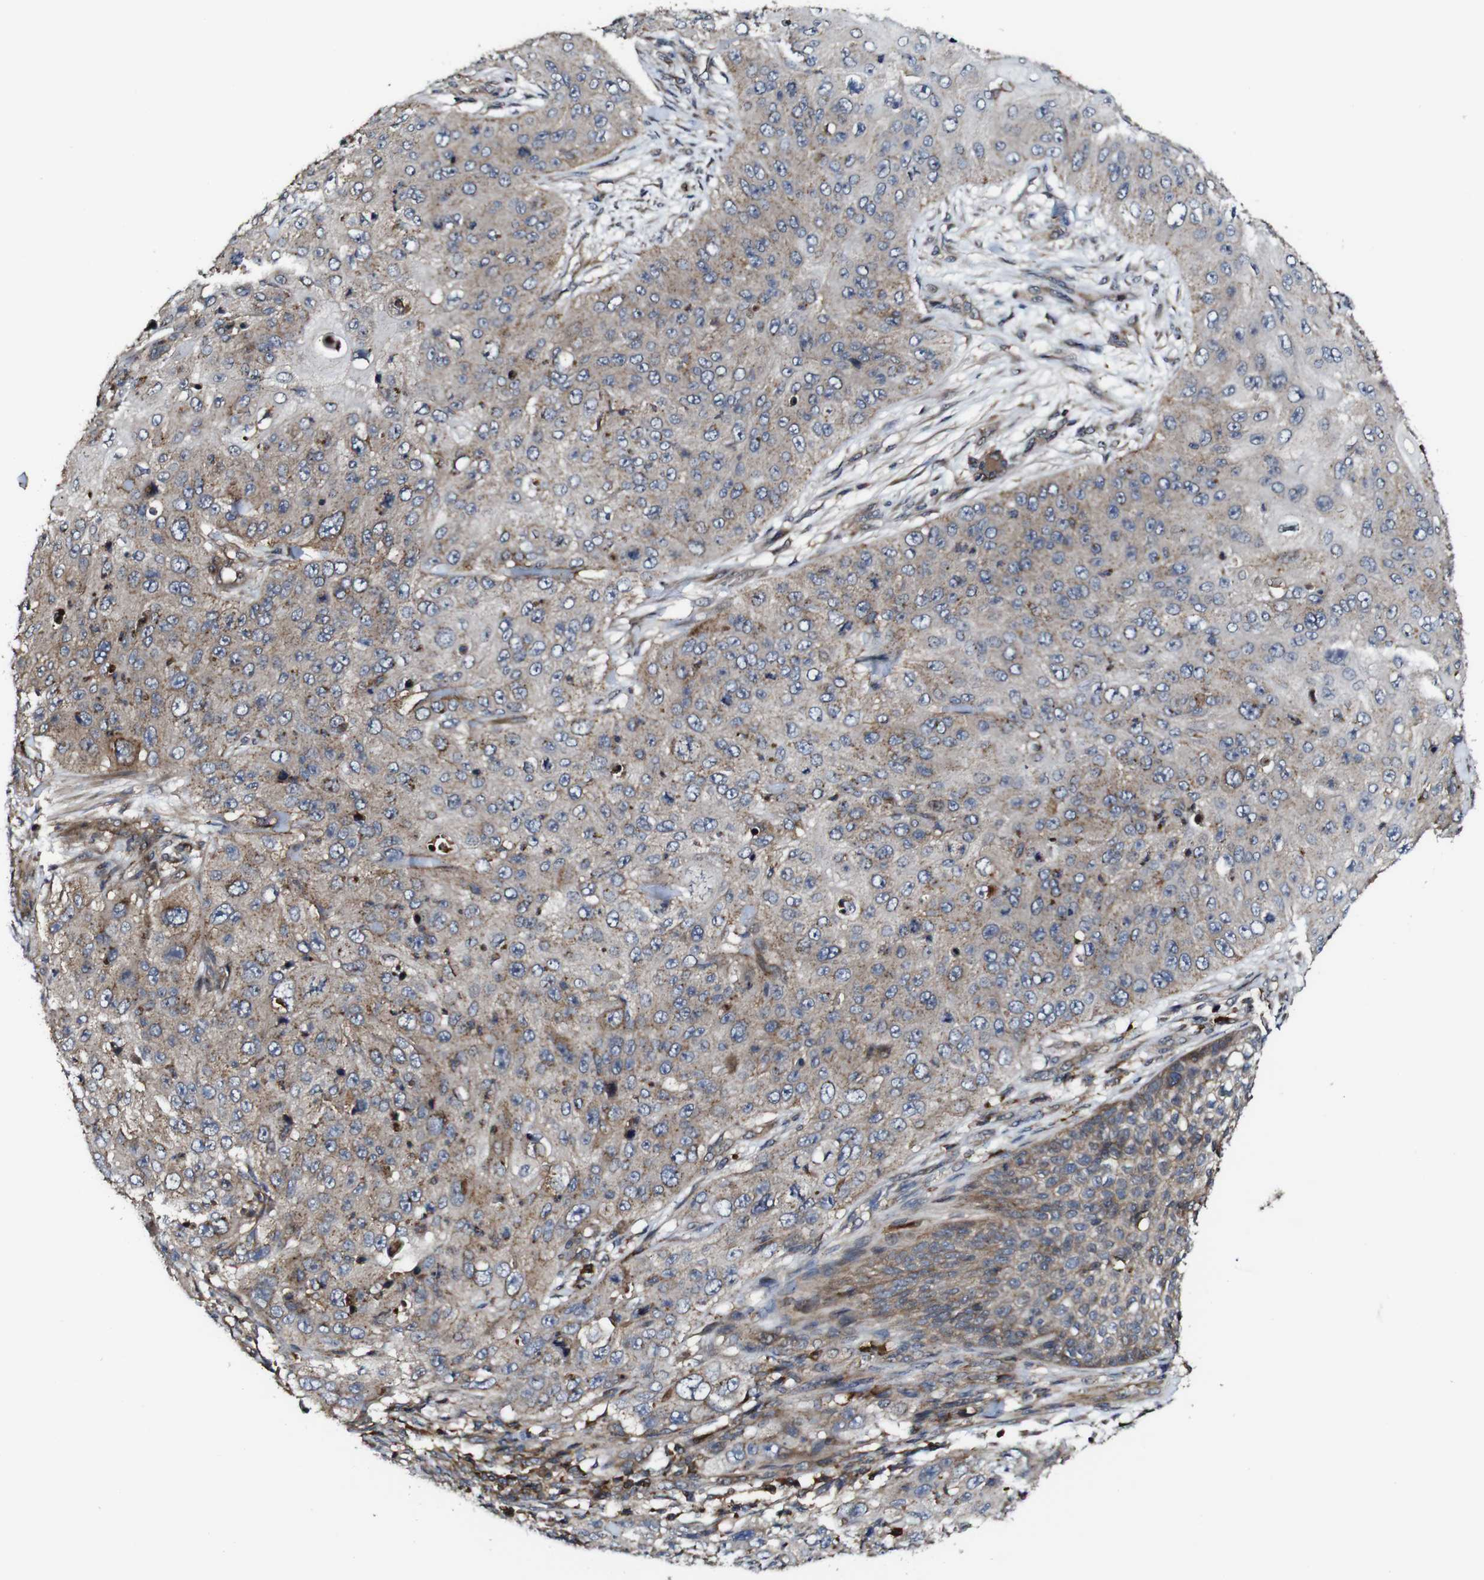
{"staining": {"intensity": "moderate", "quantity": "<25%", "location": "cytoplasmic/membranous"}, "tissue": "skin cancer", "cell_type": "Tumor cells", "image_type": "cancer", "snomed": [{"axis": "morphology", "description": "Squamous cell carcinoma, NOS"}, {"axis": "topography", "description": "Skin"}], "caption": "About <25% of tumor cells in skin cancer (squamous cell carcinoma) show moderate cytoplasmic/membranous protein positivity as visualized by brown immunohistochemical staining.", "gene": "TNIK", "patient": {"sex": "female", "age": 80}}